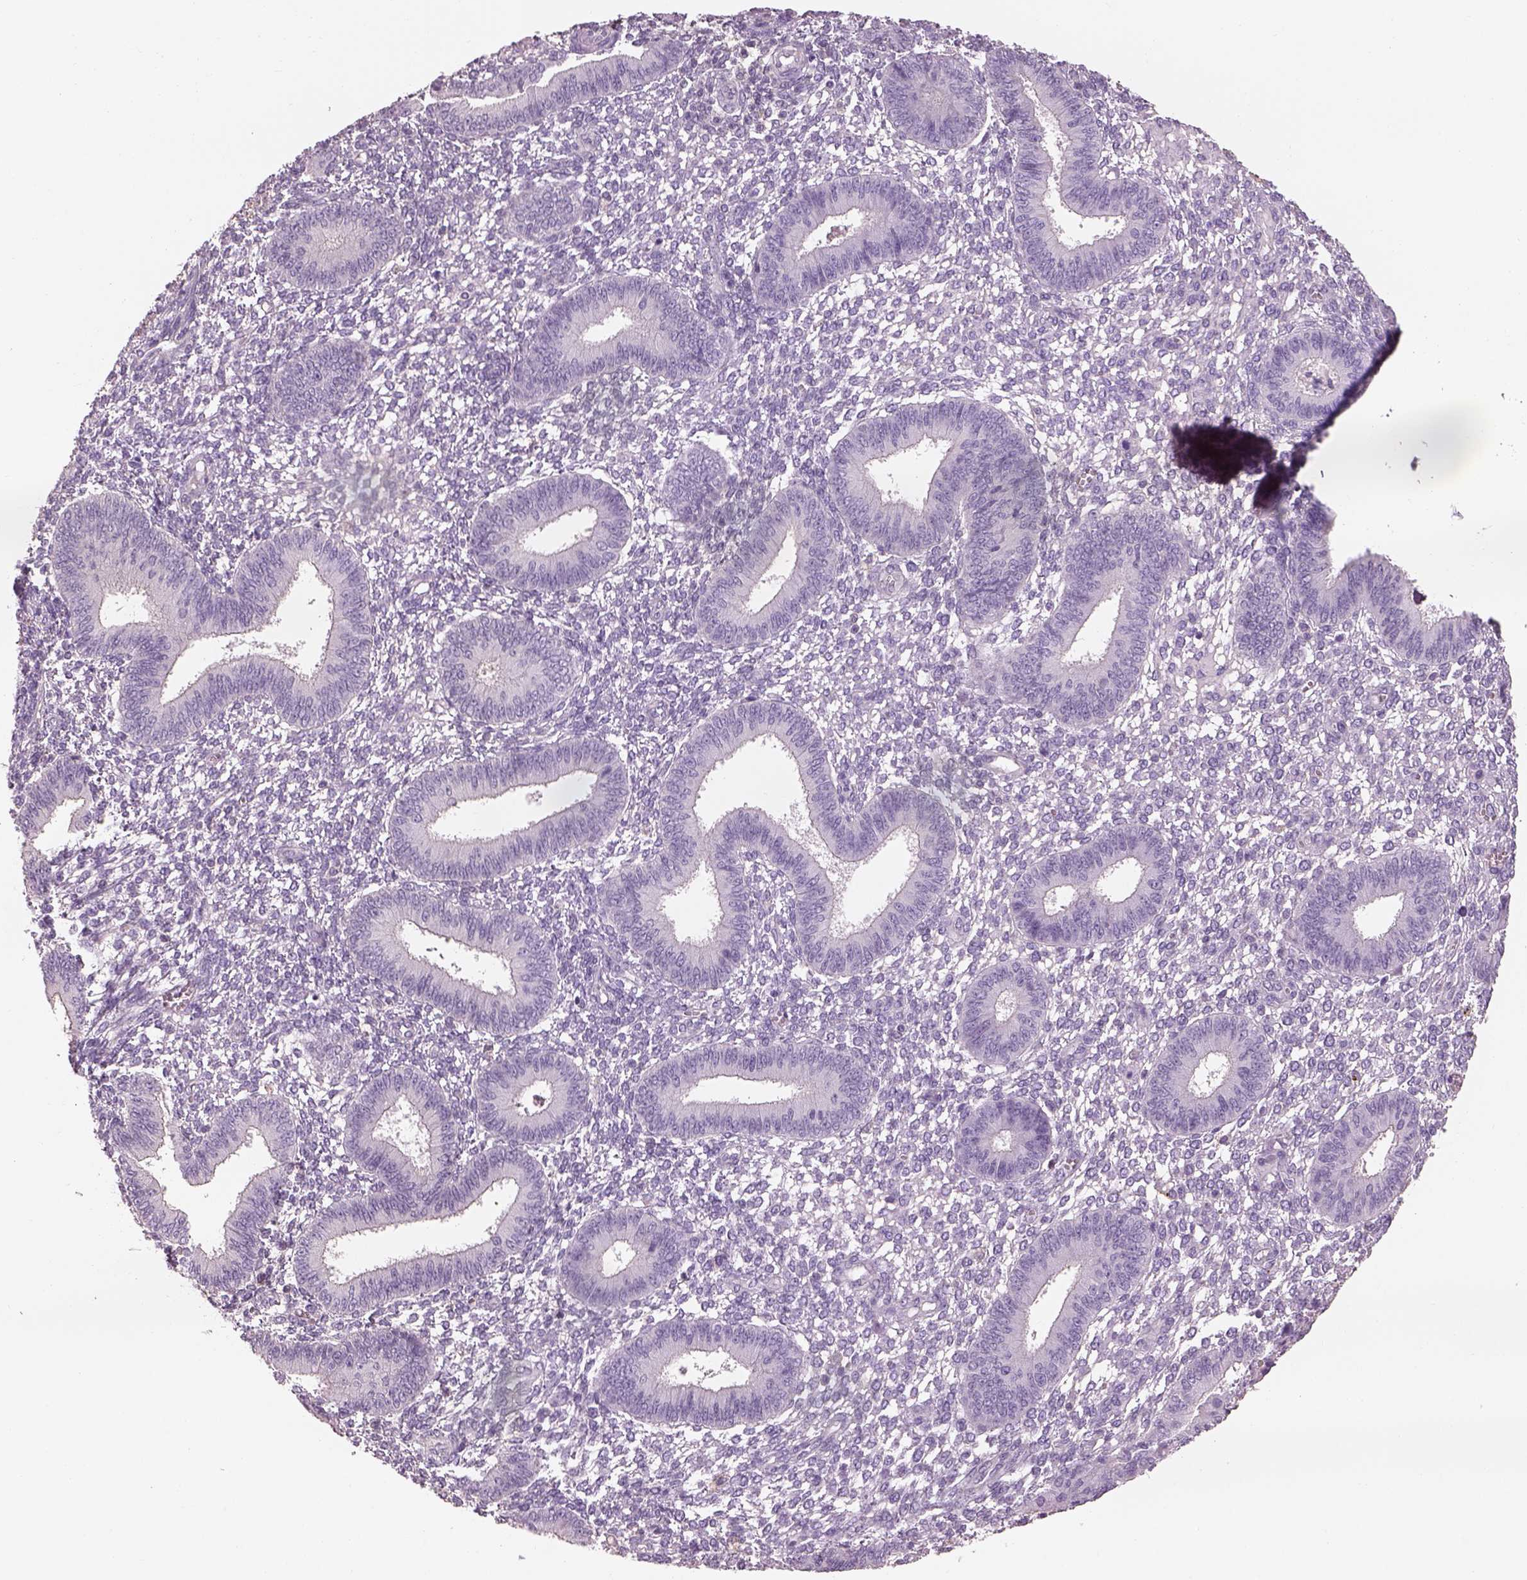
{"staining": {"intensity": "negative", "quantity": "none", "location": "none"}, "tissue": "endometrium", "cell_type": "Cells in endometrial stroma", "image_type": "normal", "snomed": [{"axis": "morphology", "description": "Normal tissue, NOS"}, {"axis": "topography", "description": "Endometrium"}], "caption": "High magnification brightfield microscopy of benign endometrium stained with DAB (brown) and counterstained with hematoxylin (blue): cells in endometrial stroma show no significant staining. The staining is performed using DAB brown chromogen with nuclei counter-stained in using hematoxylin.", "gene": "OTUD6A", "patient": {"sex": "female", "age": 42}}